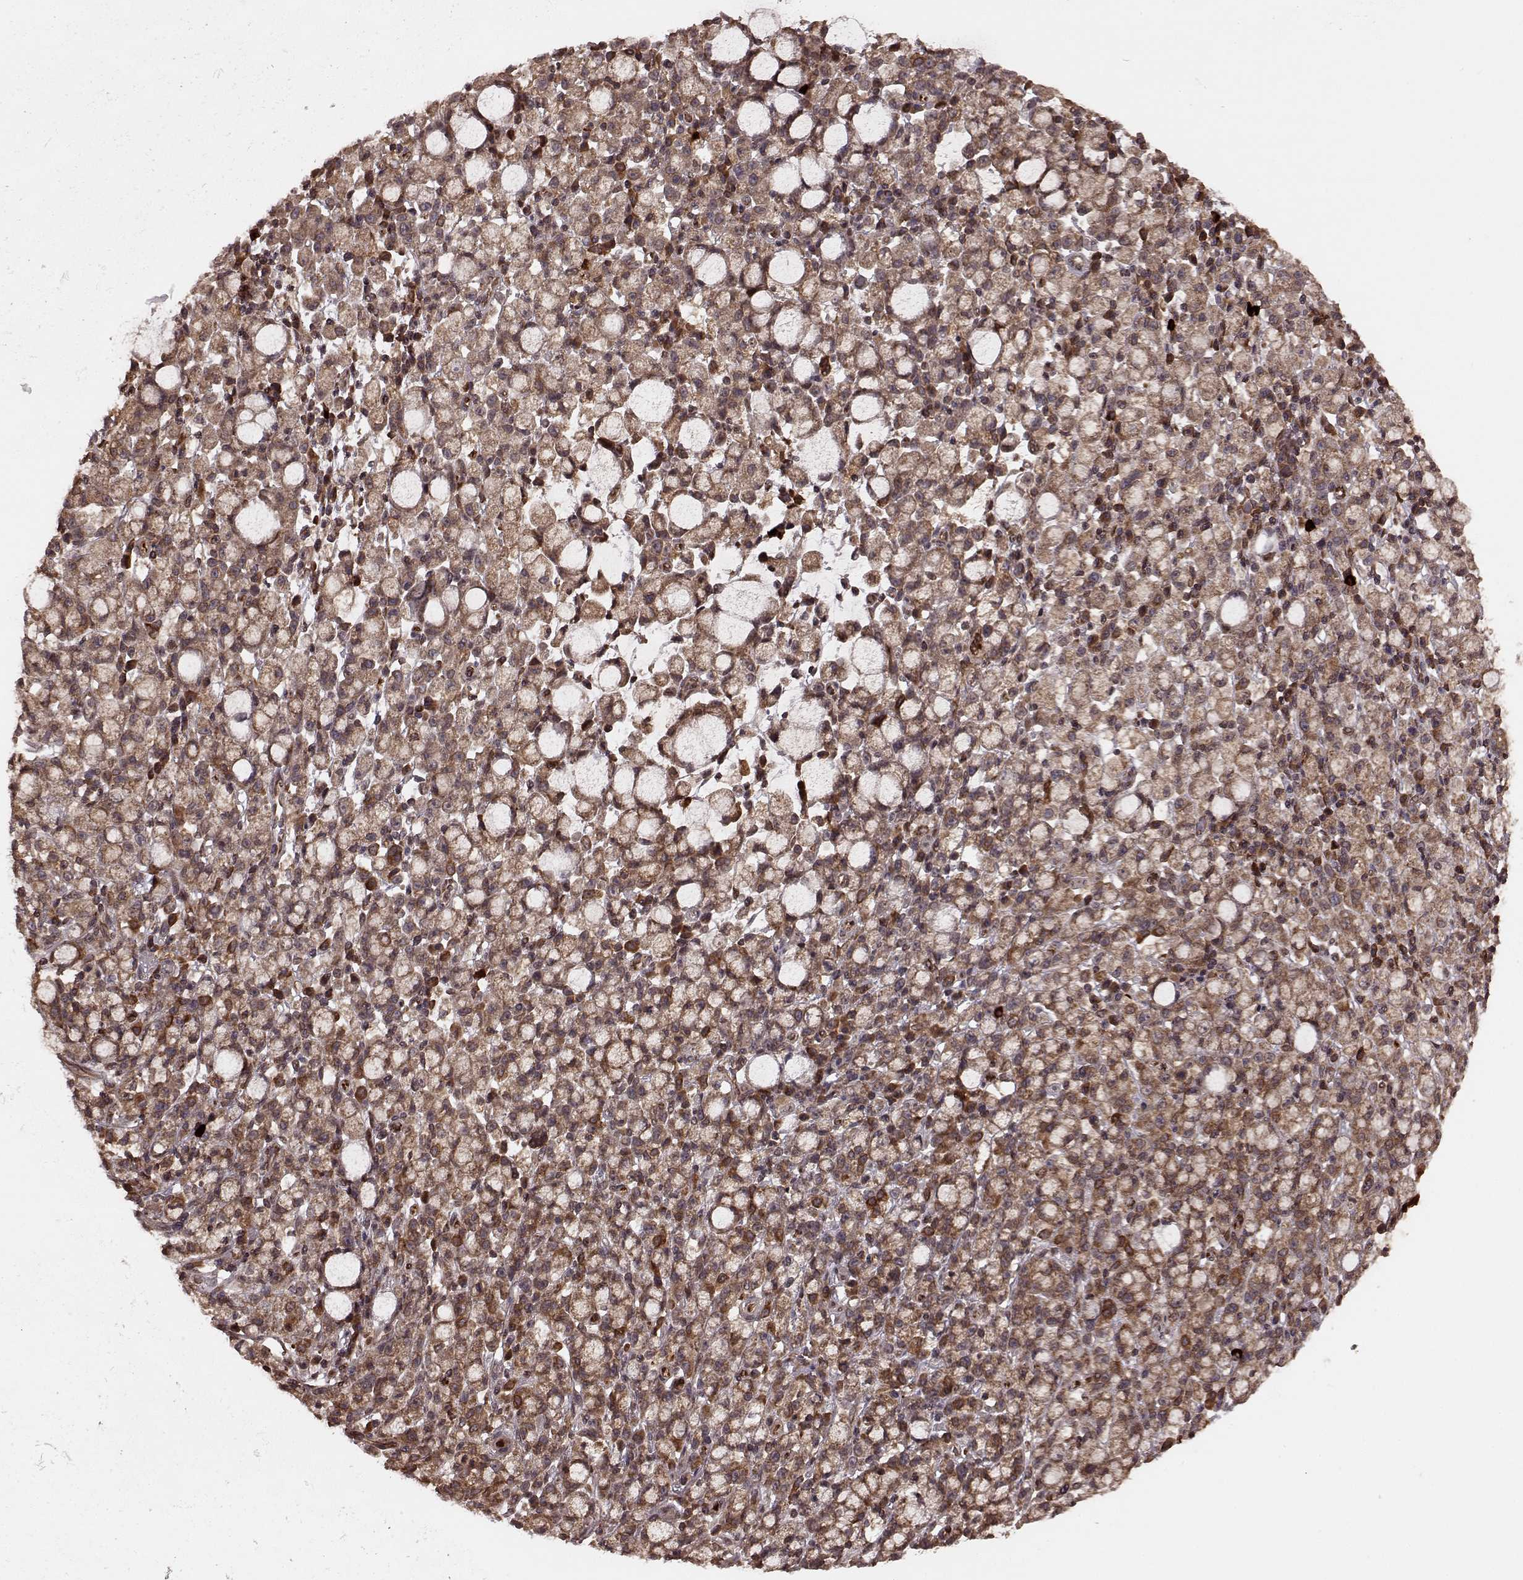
{"staining": {"intensity": "strong", "quantity": ">75%", "location": "cytoplasmic/membranous"}, "tissue": "stomach cancer", "cell_type": "Tumor cells", "image_type": "cancer", "snomed": [{"axis": "morphology", "description": "Adenocarcinoma, NOS"}, {"axis": "topography", "description": "Stomach"}], "caption": "IHC image of neoplastic tissue: stomach adenocarcinoma stained using immunohistochemistry exhibits high levels of strong protein expression localized specifically in the cytoplasmic/membranous of tumor cells, appearing as a cytoplasmic/membranous brown color.", "gene": "AGPAT1", "patient": {"sex": "male", "age": 58}}